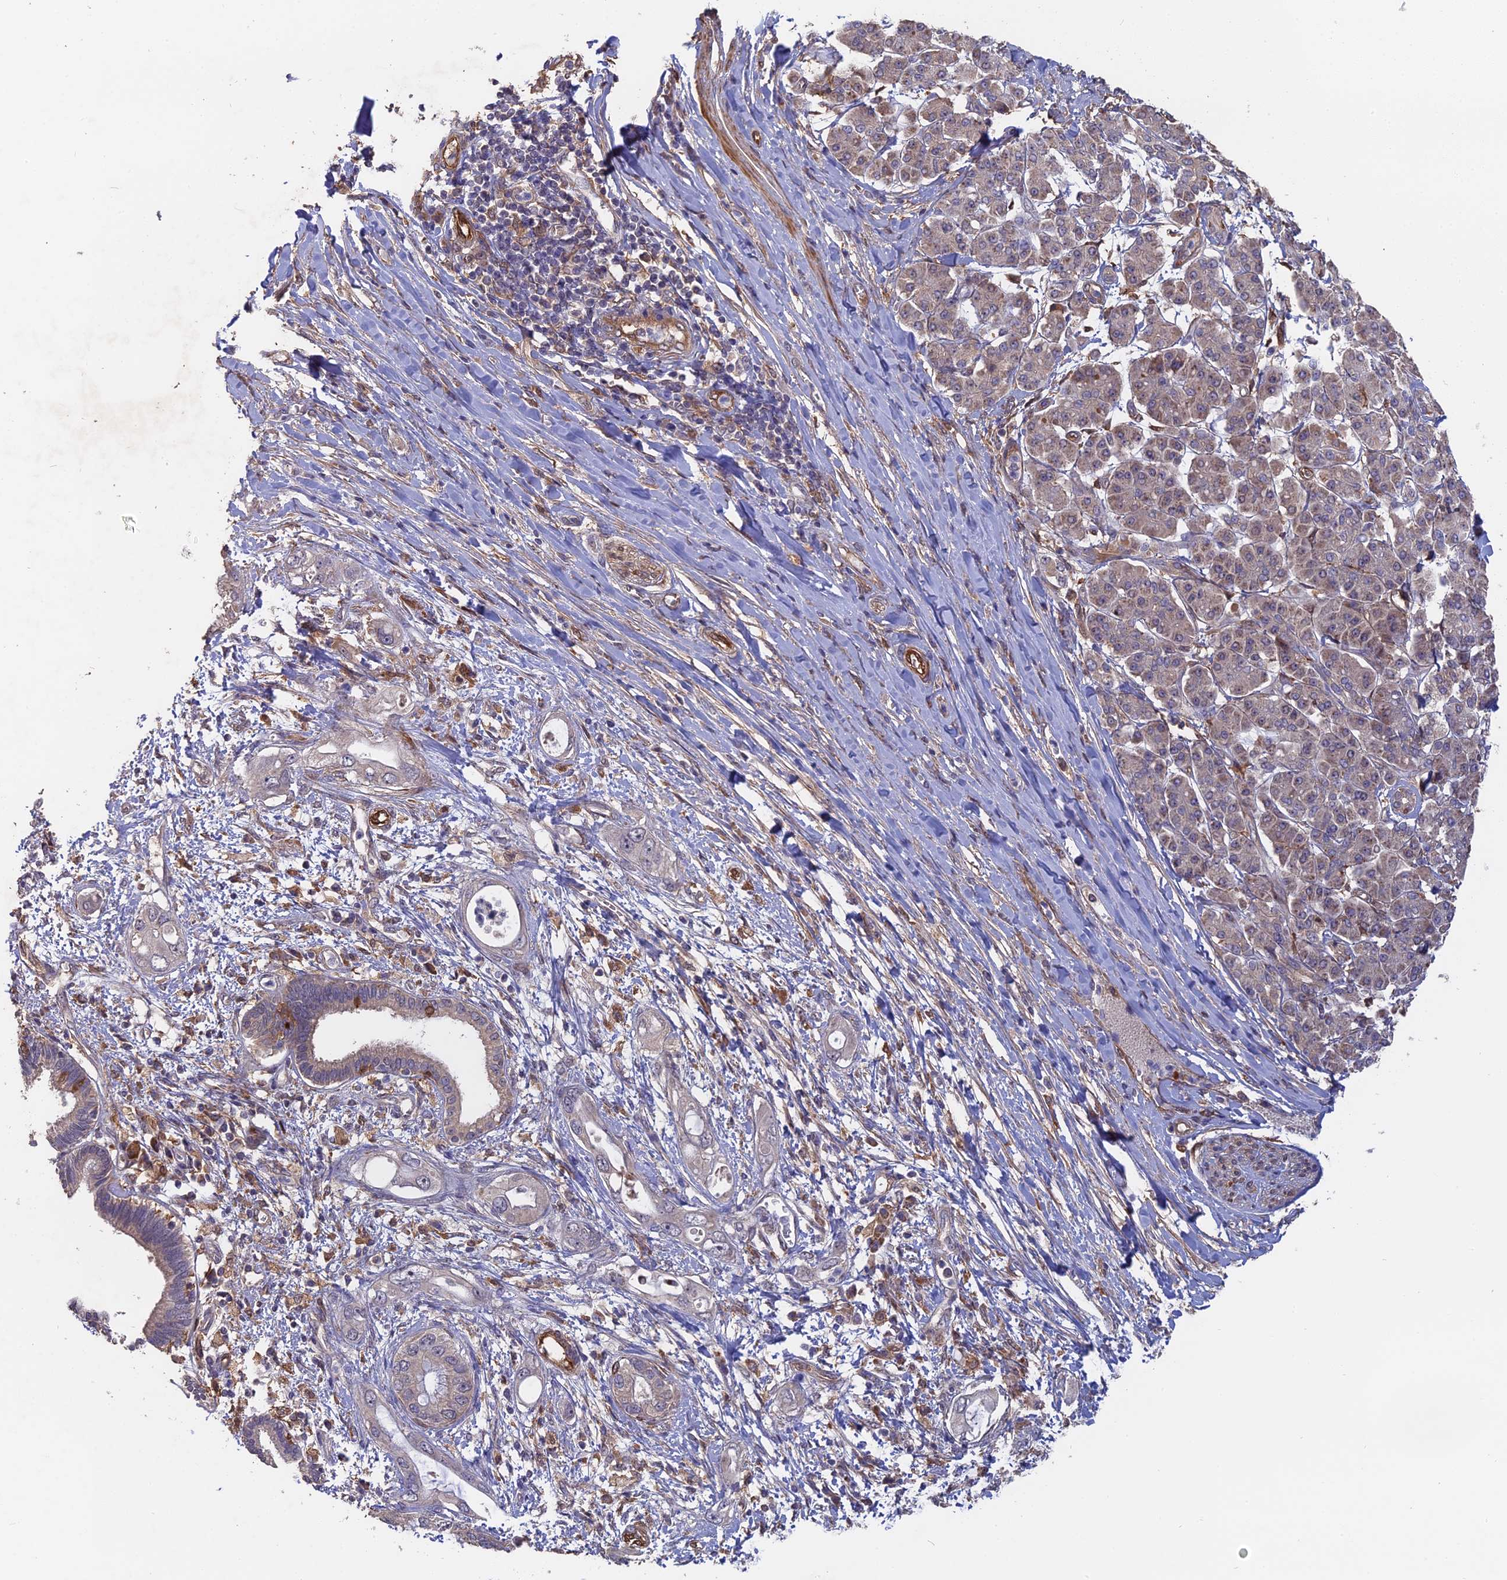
{"staining": {"intensity": "negative", "quantity": "none", "location": "none"}, "tissue": "pancreatic cancer", "cell_type": "Tumor cells", "image_type": "cancer", "snomed": [{"axis": "morphology", "description": "Inflammation, NOS"}, {"axis": "morphology", "description": "Adenocarcinoma, NOS"}, {"axis": "topography", "description": "Pancreas"}], "caption": "The photomicrograph shows no significant staining in tumor cells of pancreatic cancer.", "gene": "SAC3D1", "patient": {"sex": "female", "age": 56}}